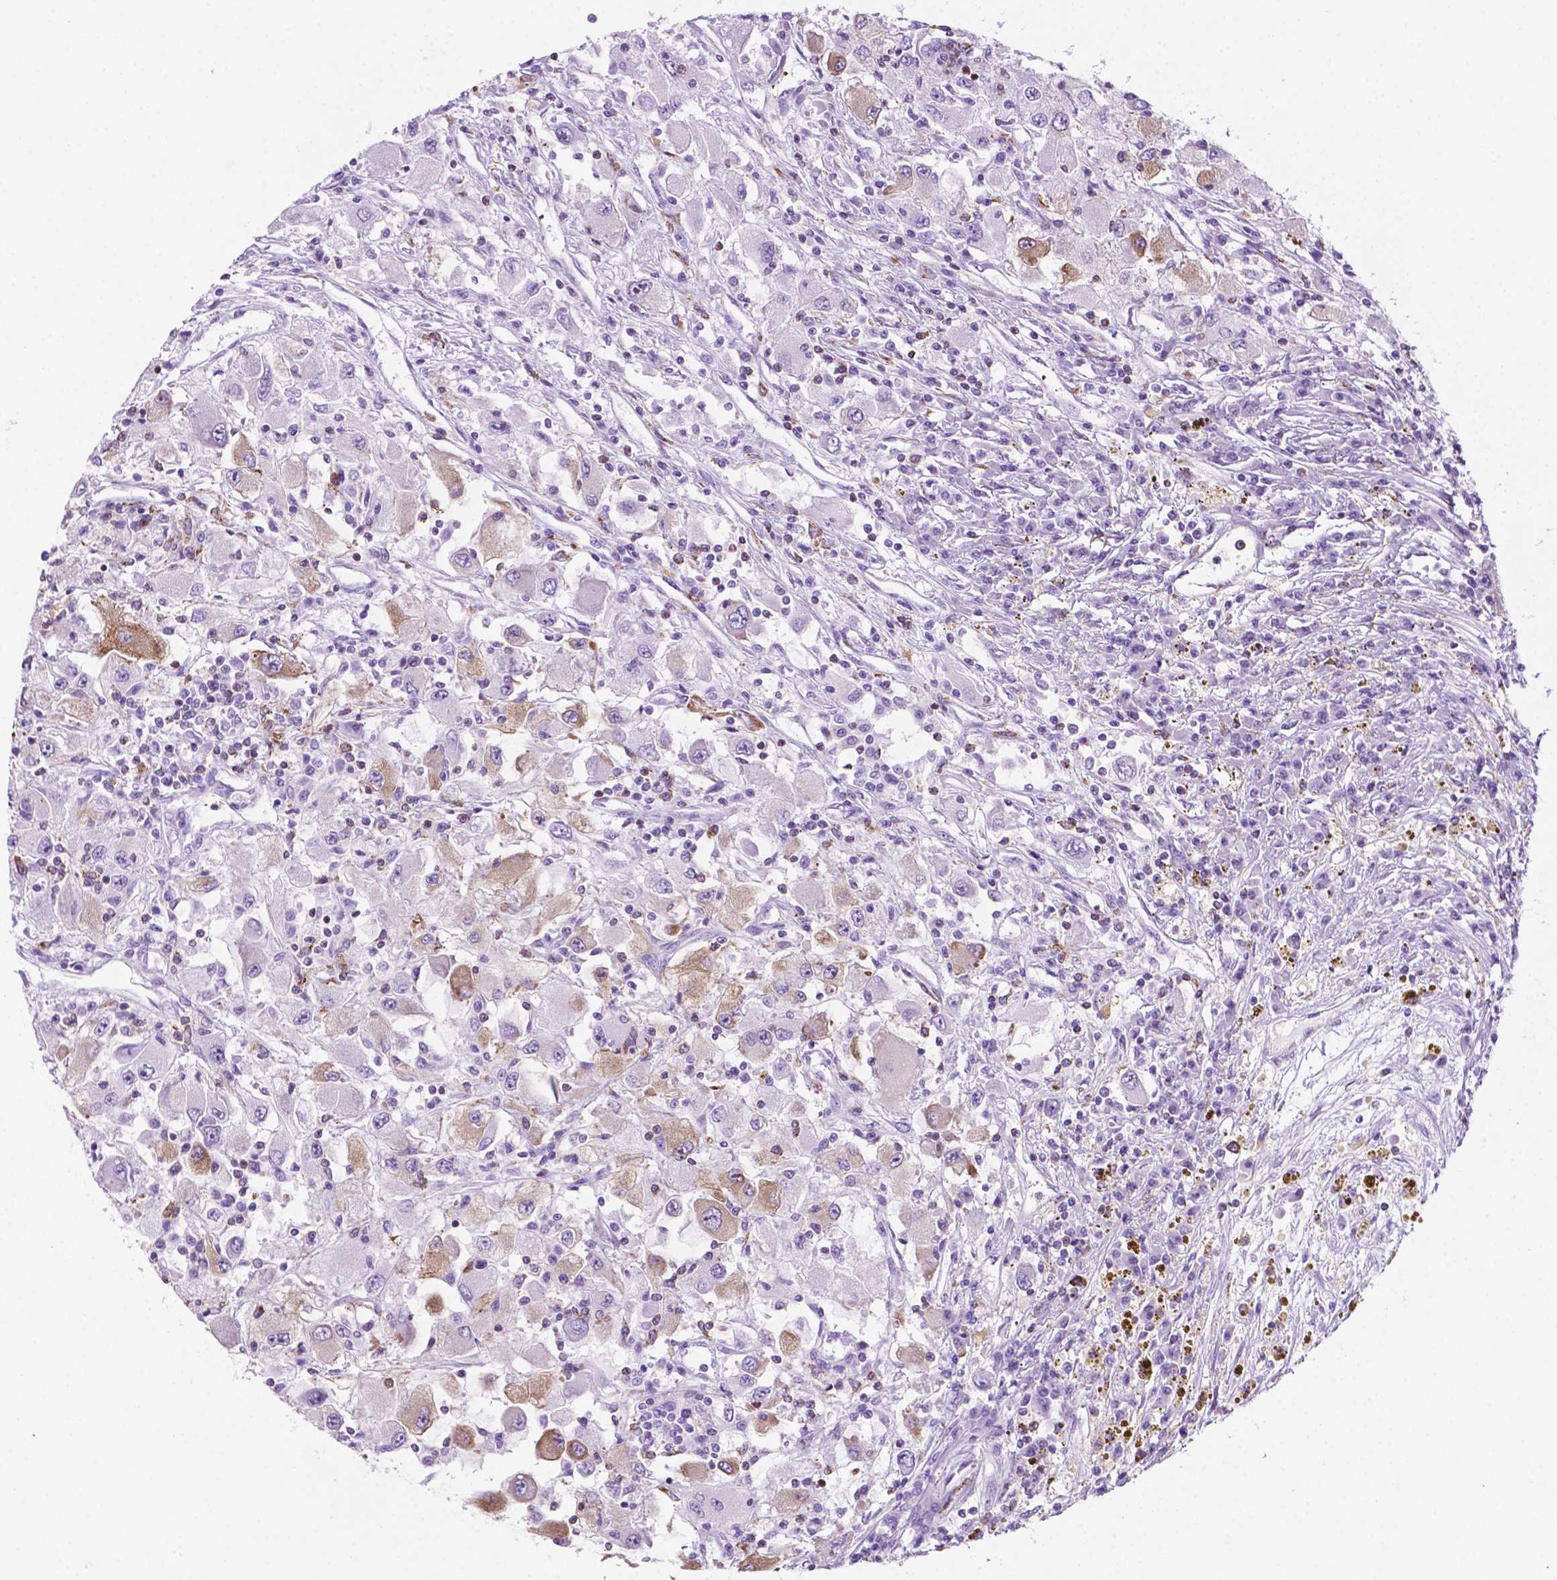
{"staining": {"intensity": "weak", "quantity": "<25%", "location": "cytoplasmic/membranous"}, "tissue": "renal cancer", "cell_type": "Tumor cells", "image_type": "cancer", "snomed": [{"axis": "morphology", "description": "Adenocarcinoma, NOS"}, {"axis": "topography", "description": "Kidney"}], "caption": "Photomicrograph shows no significant protein expression in tumor cells of renal cancer.", "gene": "RPL29", "patient": {"sex": "female", "age": 67}}